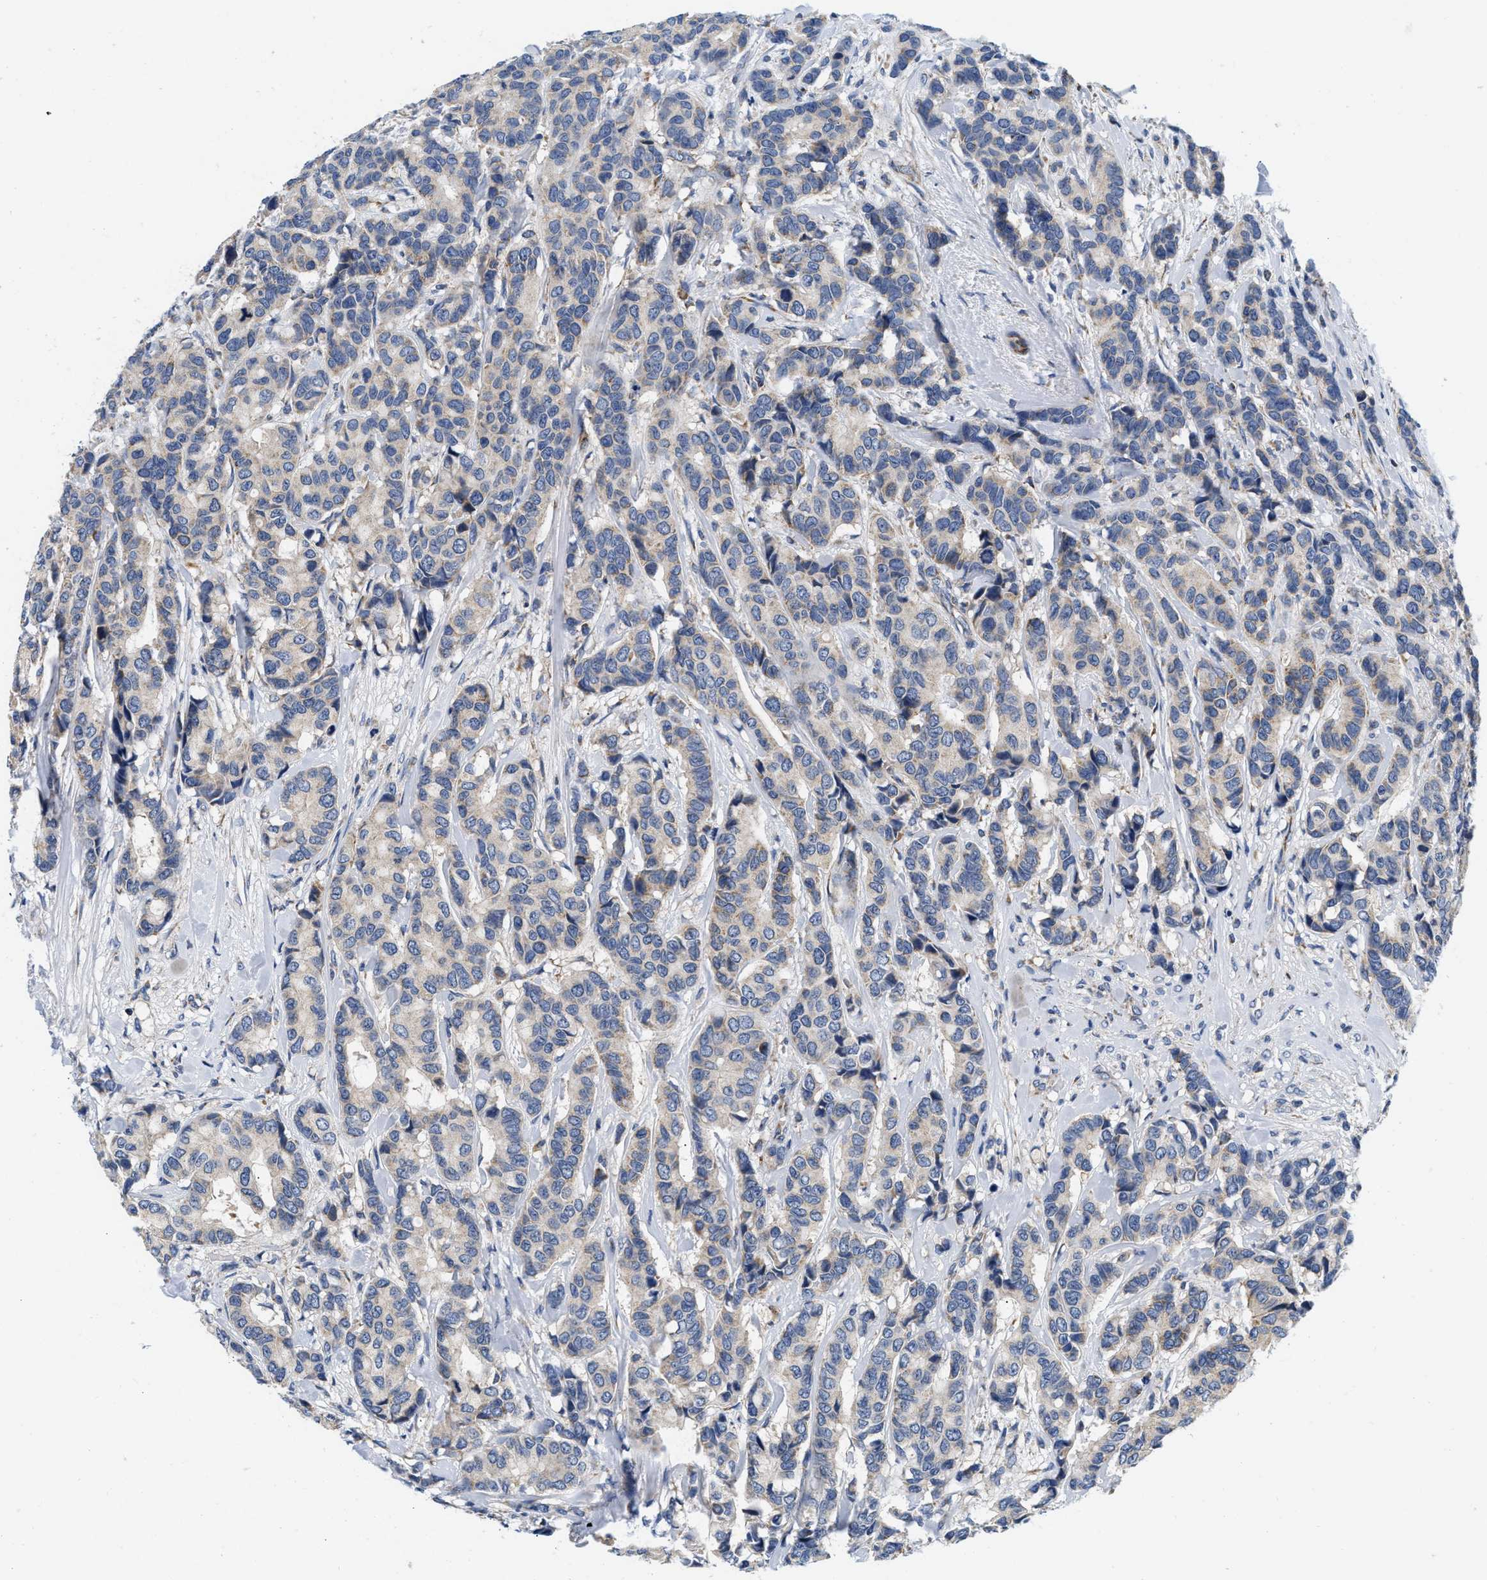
{"staining": {"intensity": "negative", "quantity": "none", "location": "none"}, "tissue": "breast cancer", "cell_type": "Tumor cells", "image_type": "cancer", "snomed": [{"axis": "morphology", "description": "Duct carcinoma"}, {"axis": "topography", "description": "Breast"}], "caption": "High magnification brightfield microscopy of intraductal carcinoma (breast) stained with DAB (3,3'-diaminobenzidine) (brown) and counterstained with hematoxylin (blue): tumor cells show no significant expression.", "gene": "PDP1", "patient": {"sex": "female", "age": 87}}